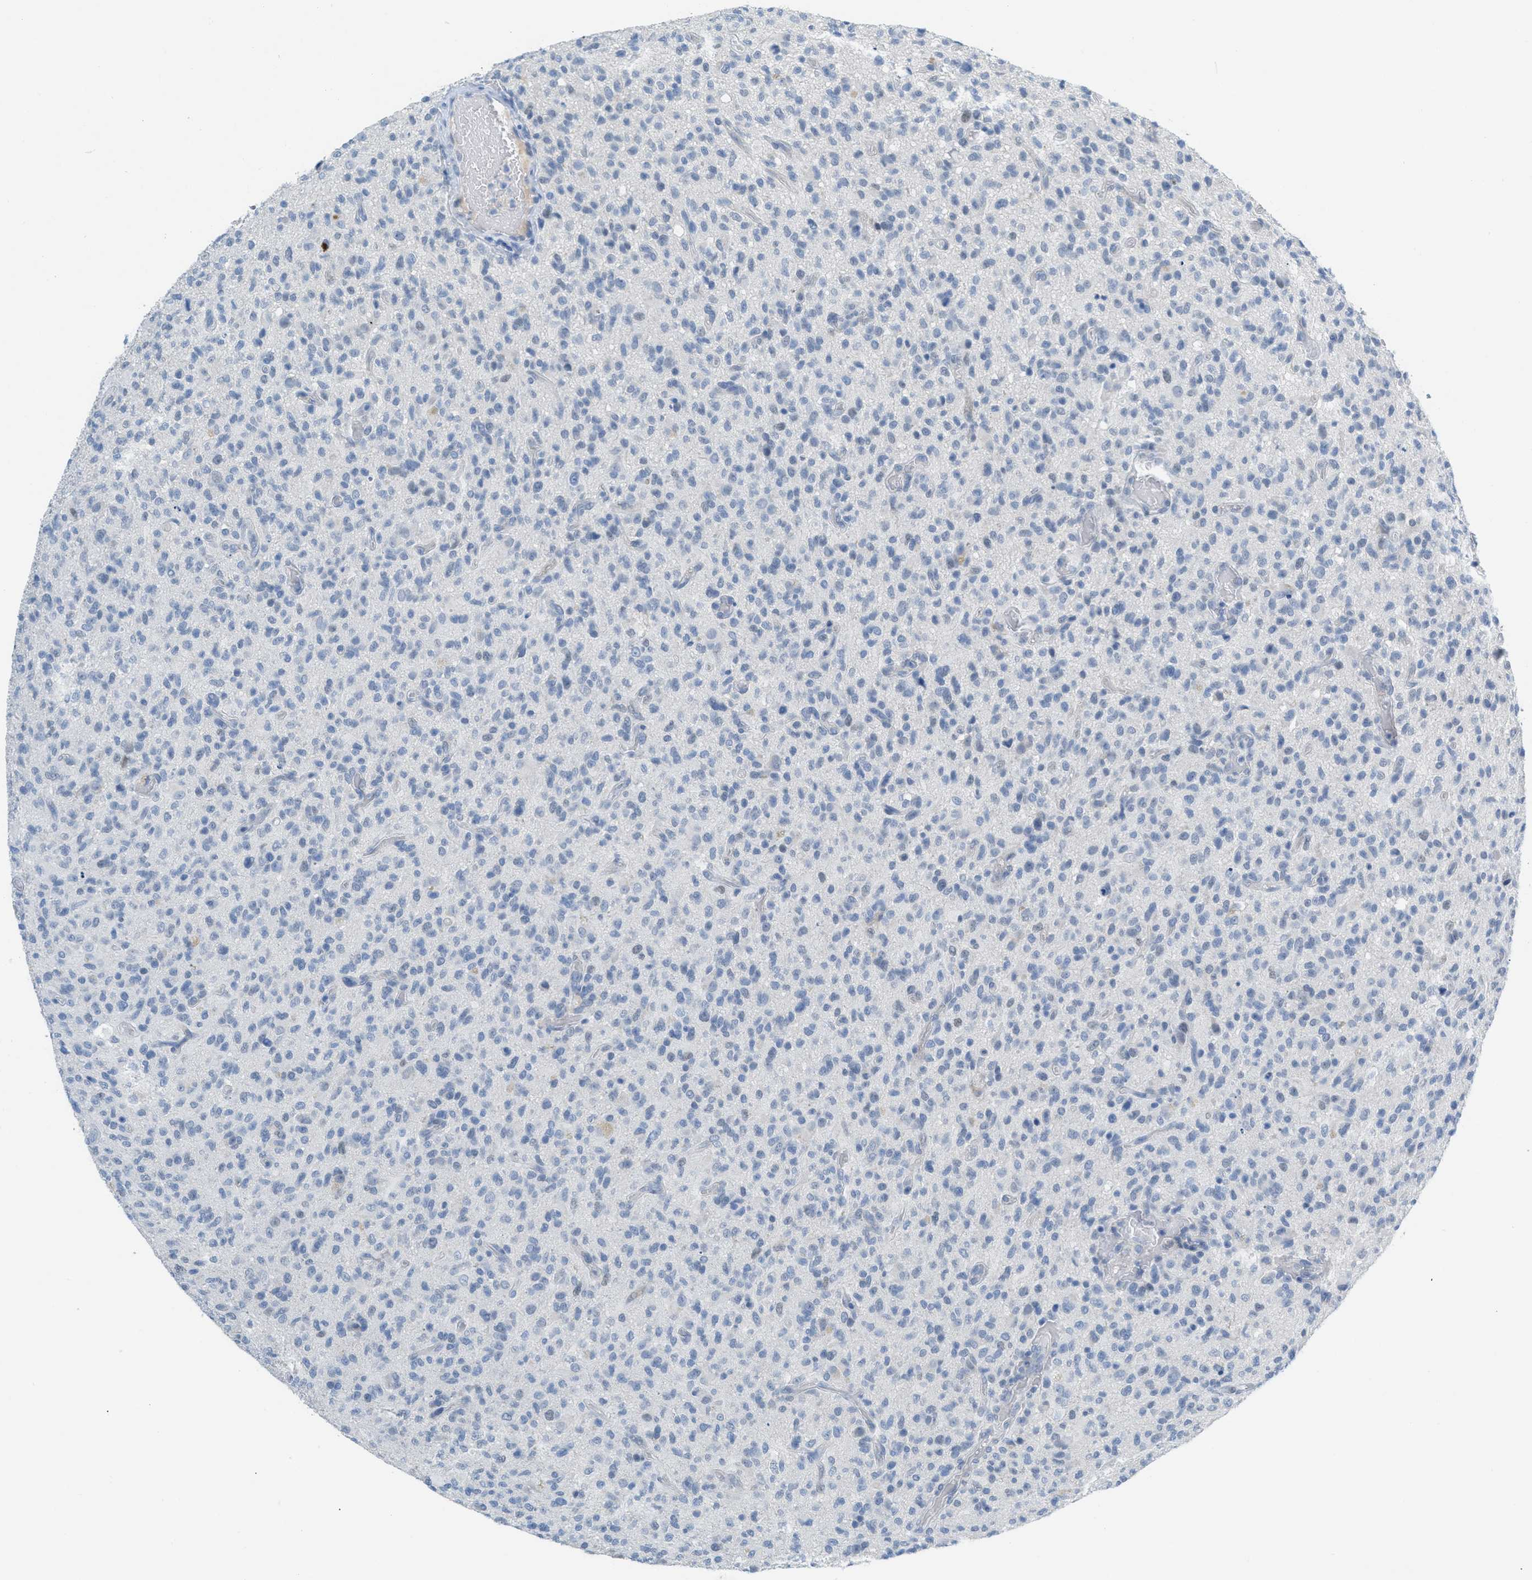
{"staining": {"intensity": "negative", "quantity": "none", "location": "none"}, "tissue": "glioma", "cell_type": "Tumor cells", "image_type": "cancer", "snomed": [{"axis": "morphology", "description": "Glioma, malignant, High grade"}, {"axis": "topography", "description": "Brain"}], "caption": "There is no significant positivity in tumor cells of glioma. (Stains: DAB (3,3'-diaminobenzidine) immunohistochemistry with hematoxylin counter stain, Microscopy: brightfield microscopy at high magnification).", "gene": "HSF2", "patient": {"sex": "male", "age": 71}}